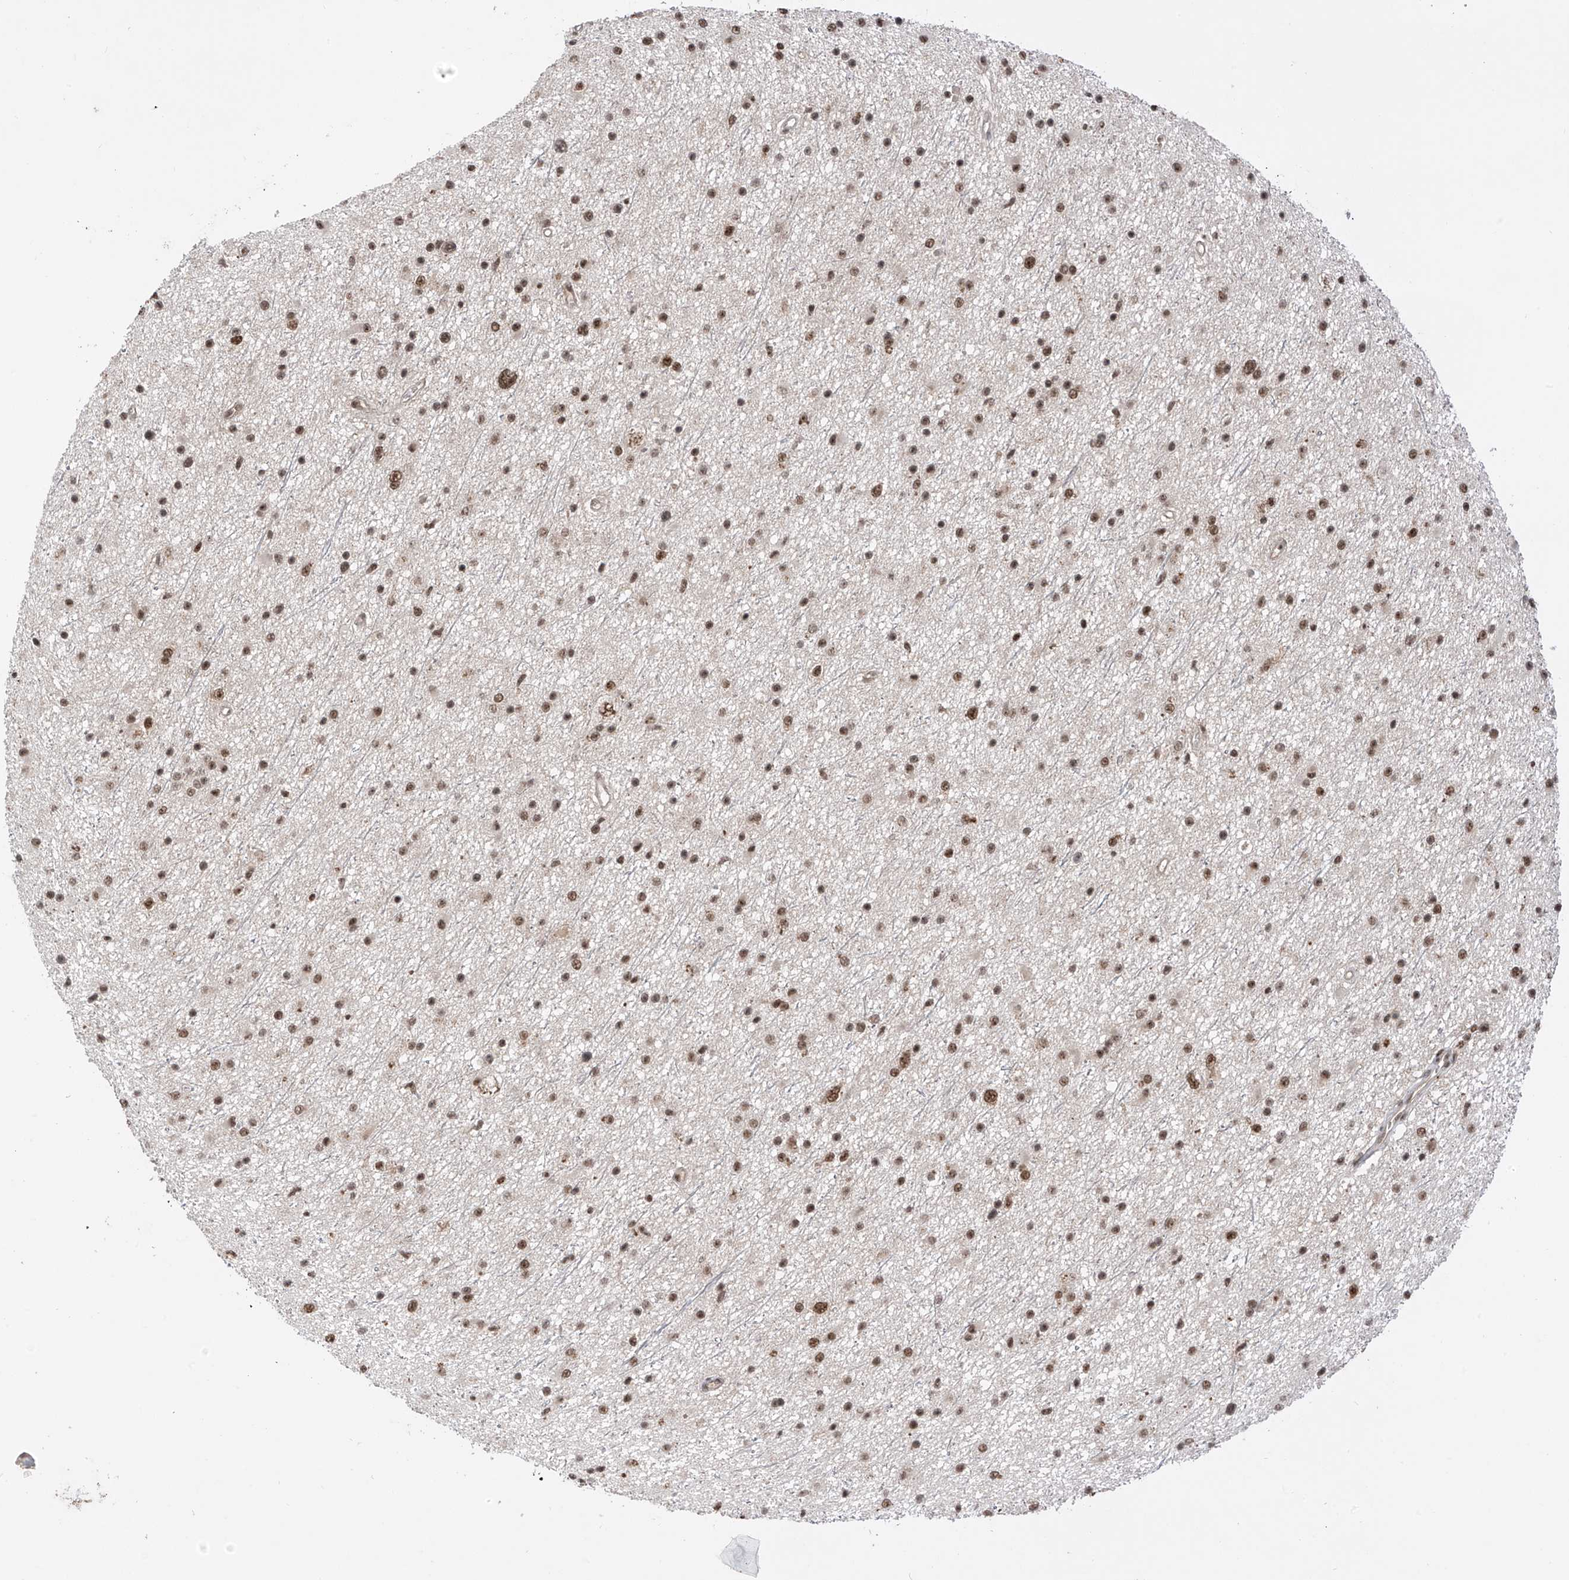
{"staining": {"intensity": "moderate", "quantity": ">75%", "location": "nuclear"}, "tissue": "glioma", "cell_type": "Tumor cells", "image_type": "cancer", "snomed": [{"axis": "morphology", "description": "Glioma, malignant, Low grade"}, {"axis": "topography", "description": "Cerebral cortex"}], "caption": "The micrograph displays staining of glioma, revealing moderate nuclear protein positivity (brown color) within tumor cells. (Stains: DAB in brown, nuclei in blue, Microscopy: brightfield microscopy at high magnification).", "gene": "RPAIN", "patient": {"sex": "female", "age": 39}}